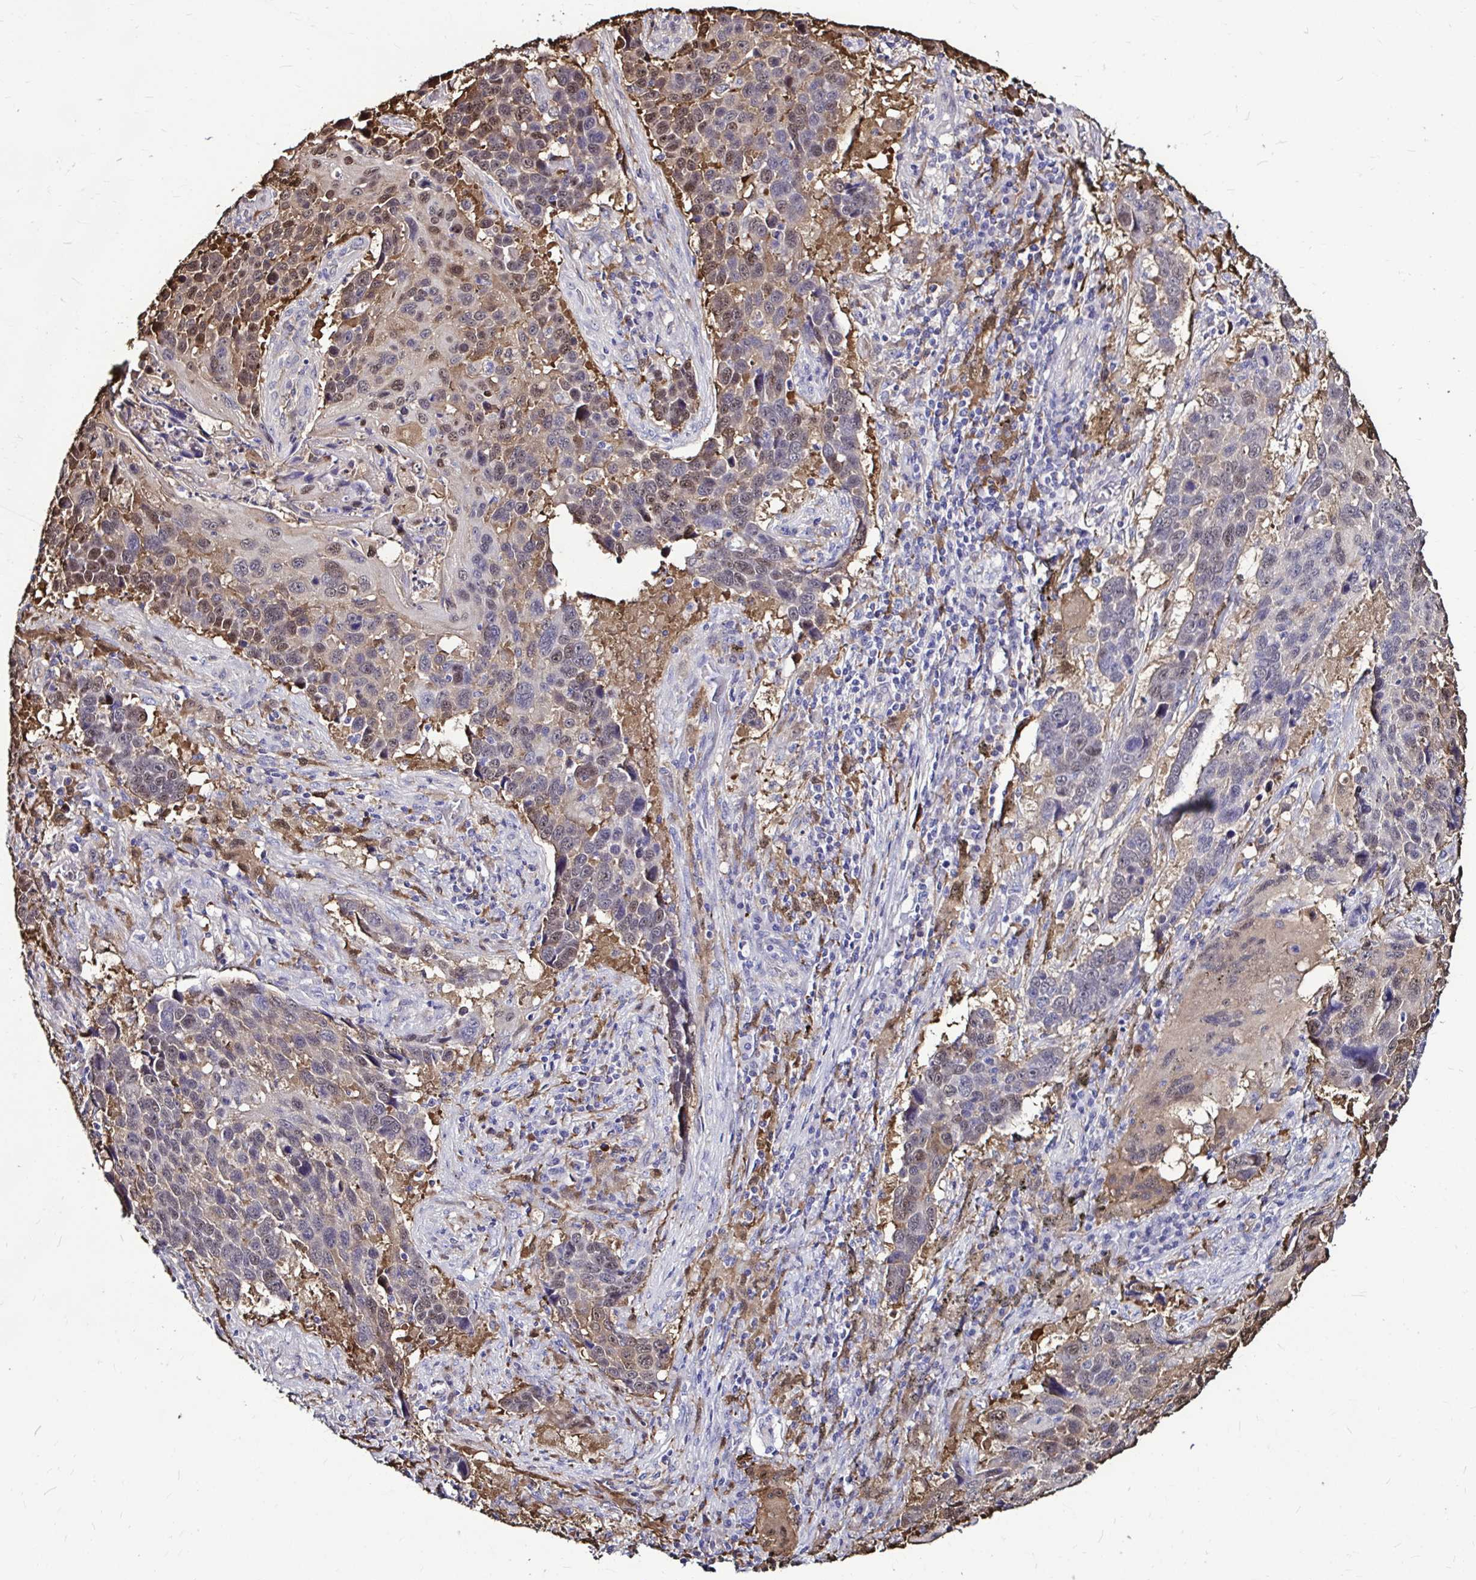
{"staining": {"intensity": "weak", "quantity": "<25%", "location": "cytoplasmic/membranous,nuclear"}, "tissue": "lung cancer", "cell_type": "Tumor cells", "image_type": "cancer", "snomed": [{"axis": "morphology", "description": "Squamous cell carcinoma, NOS"}, {"axis": "topography", "description": "Lung"}], "caption": "Immunohistochemical staining of human squamous cell carcinoma (lung) shows no significant expression in tumor cells. (Brightfield microscopy of DAB immunohistochemistry at high magnification).", "gene": "IDH1", "patient": {"sex": "male", "age": 68}}